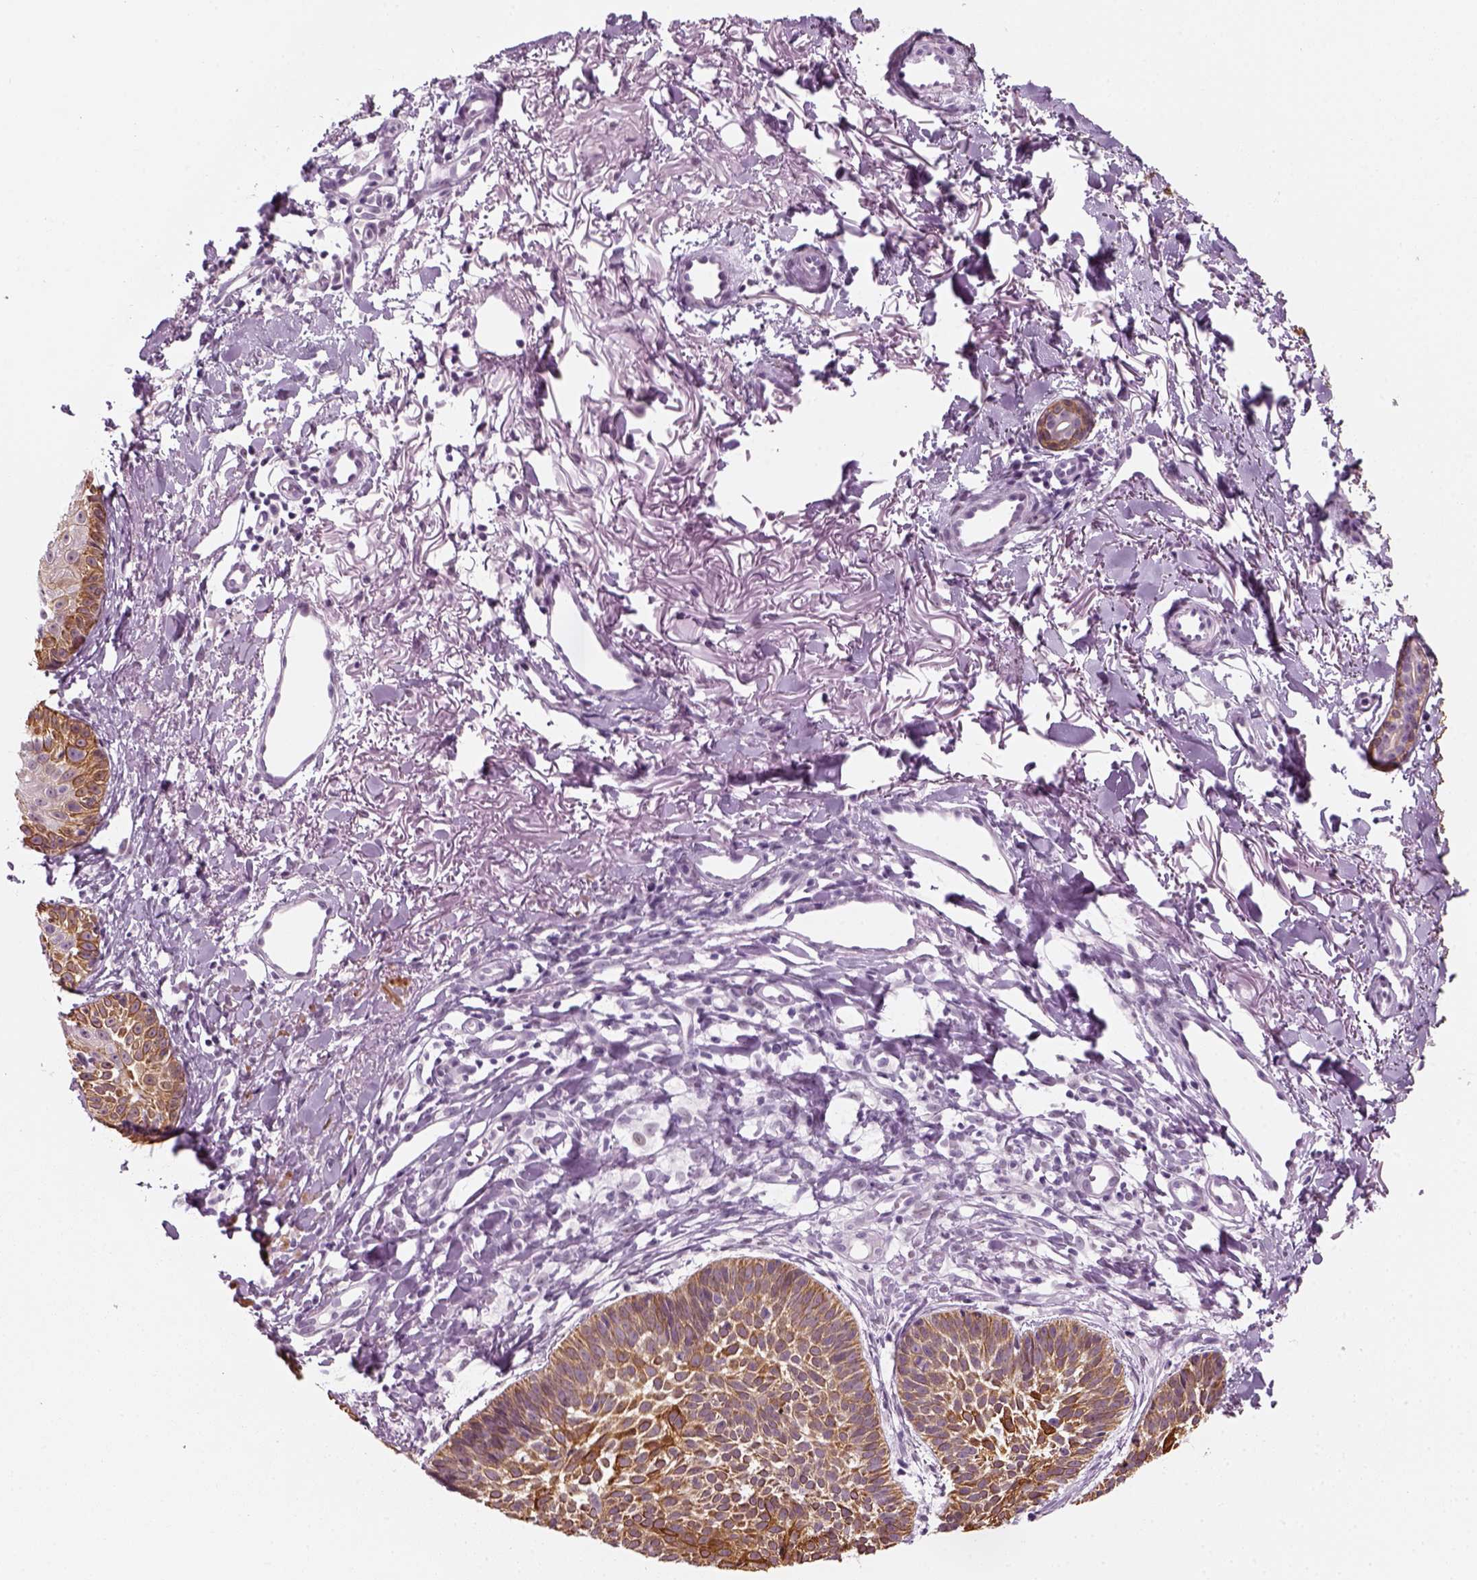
{"staining": {"intensity": "moderate", "quantity": ">75%", "location": "cytoplasmic/membranous"}, "tissue": "skin cancer", "cell_type": "Tumor cells", "image_type": "cancer", "snomed": [{"axis": "morphology", "description": "Basal cell carcinoma"}, {"axis": "topography", "description": "Skin"}], "caption": "Protein analysis of basal cell carcinoma (skin) tissue shows moderate cytoplasmic/membranous positivity in about >75% of tumor cells.", "gene": "KRT75", "patient": {"sex": "male", "age": 72}}